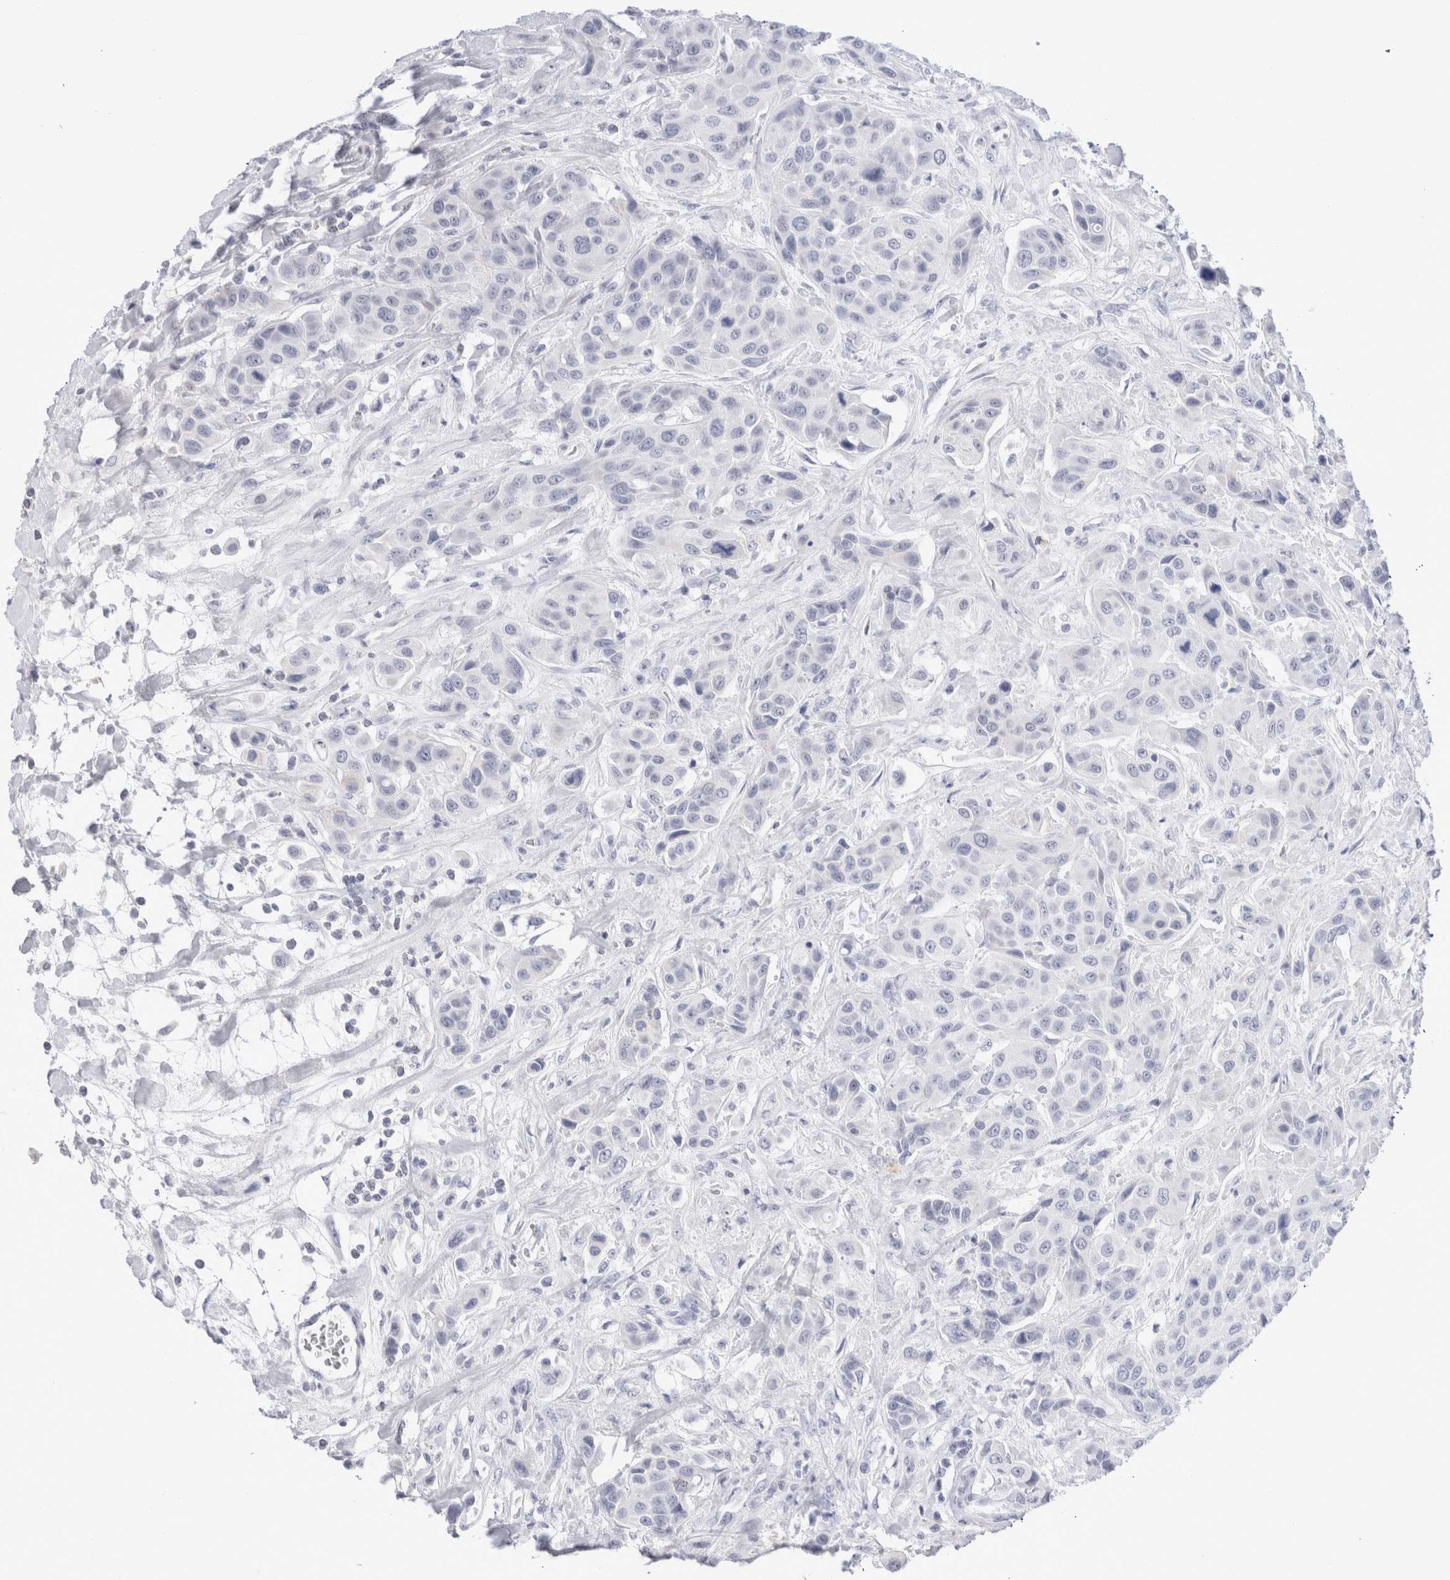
{"staining": {"intensity": "negative", "quantity": "none", "location": "none"}, "tissue": "urothelial cancer", "cell_type": "Tumor cells", "image_type": "cancer", "snomed": [{"axis": "morphology", "description": "Urothelial carcinoma, High grade"}, {"axis": "topography", "description": "Urinary bladder"}], "caption": "Tumor cells show no significant protein positivity in urothelial cancer.", "gene": "MUC15", "patient": {"sex": "male", "age": 50}}